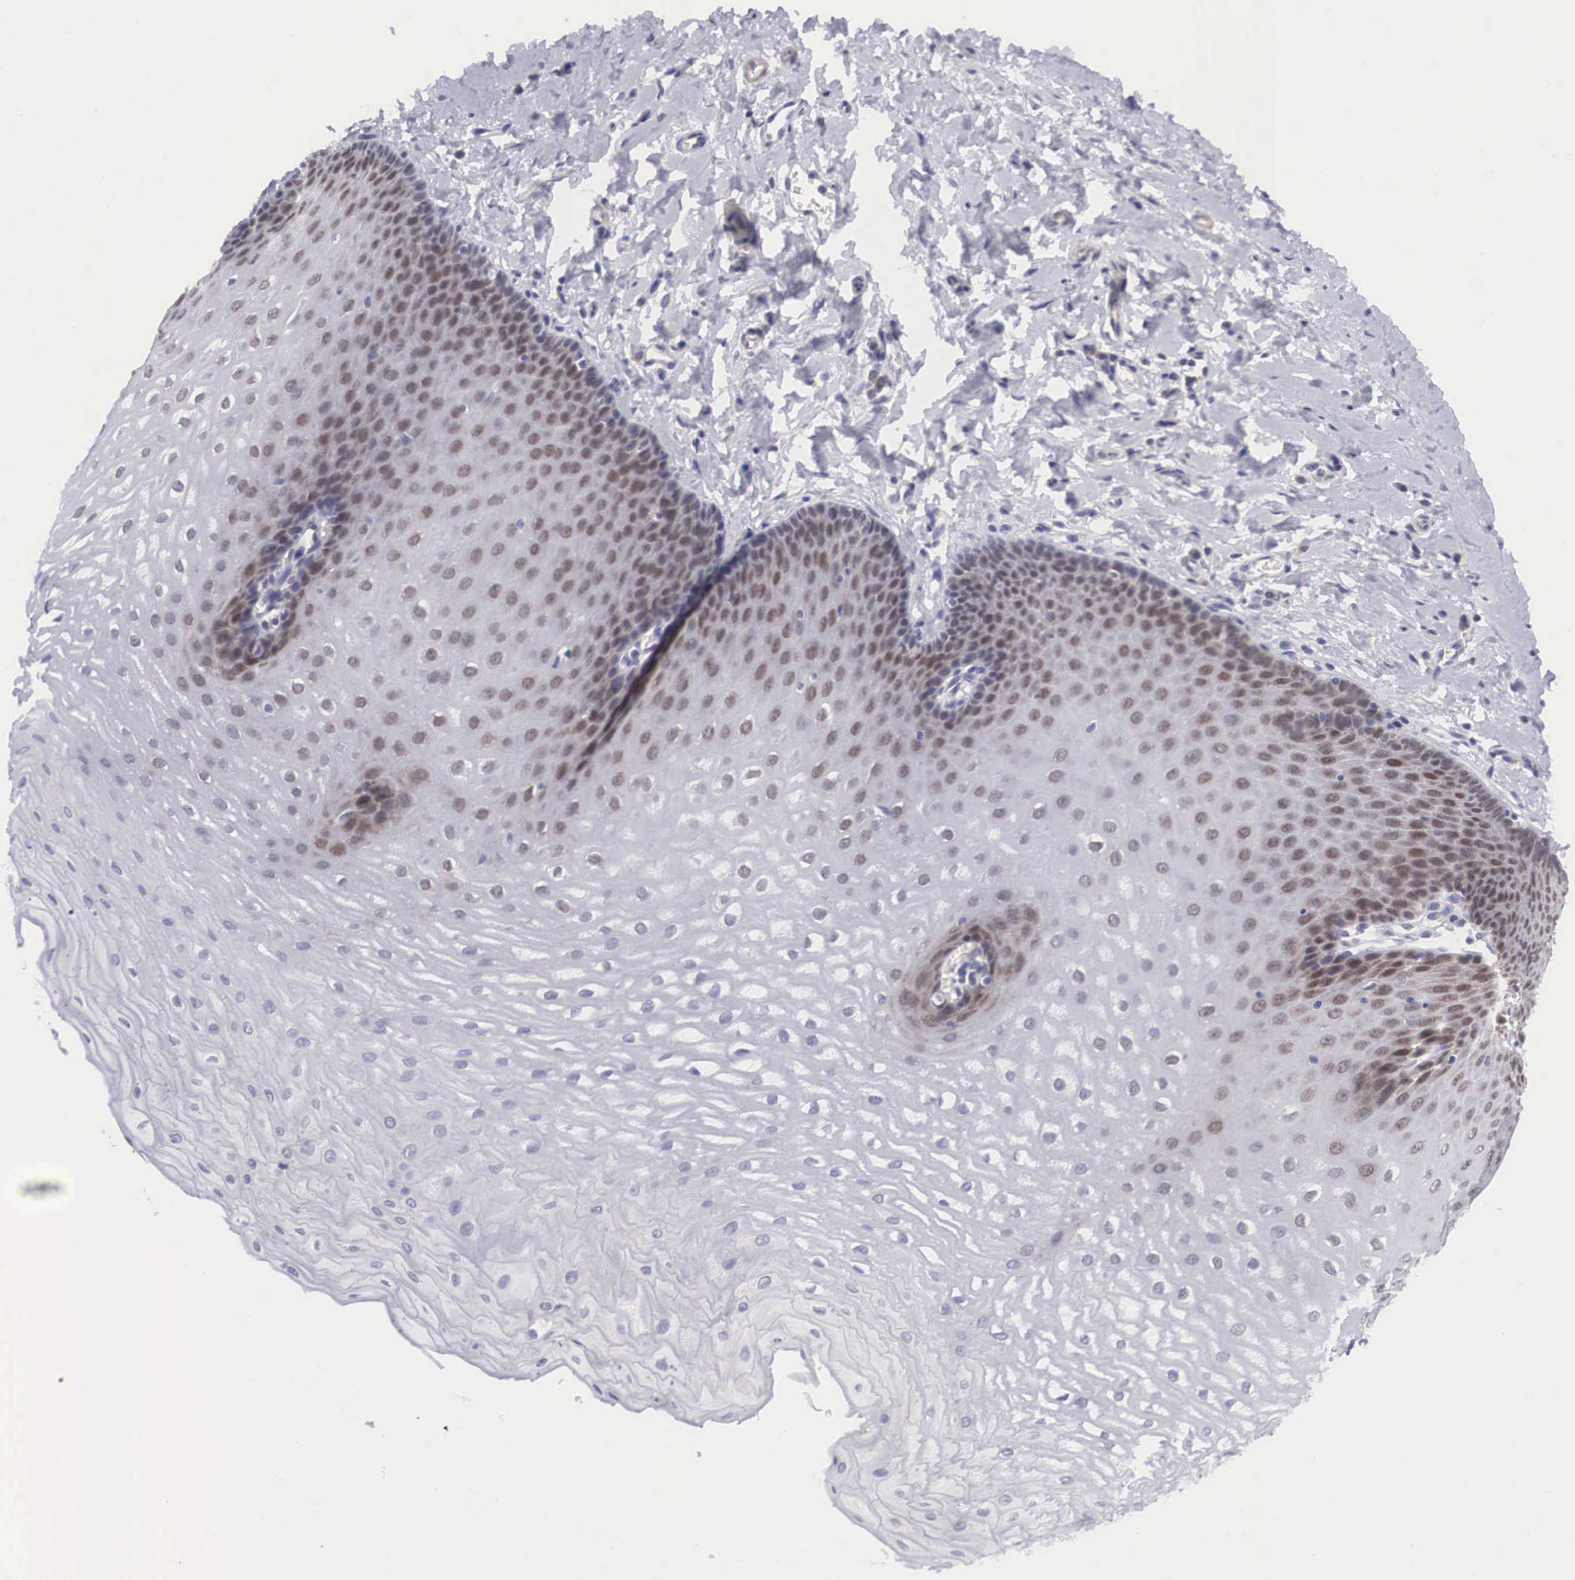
{"staining": {"intensity": "moderate", "quantity": "25%-75%", "location": "nuclear"}, "tissue": "esophagus", "cell_type": "Squamous epithelial cells", "image_type": "normal", "snomed": [{"axis": "morphology", "description": "Normal tissue, NOS"}, {"axis": "topography", "description": "Esophagus"}], "caption": "Immunohistochemical staining of normal esophagus reveals 25%-75% levels of moderate nuclear protein staining in approximately 25%-75% of squamous epithelial cells.", "gene": "SOX11", "patient": {"sex": "male", "age": 70}}